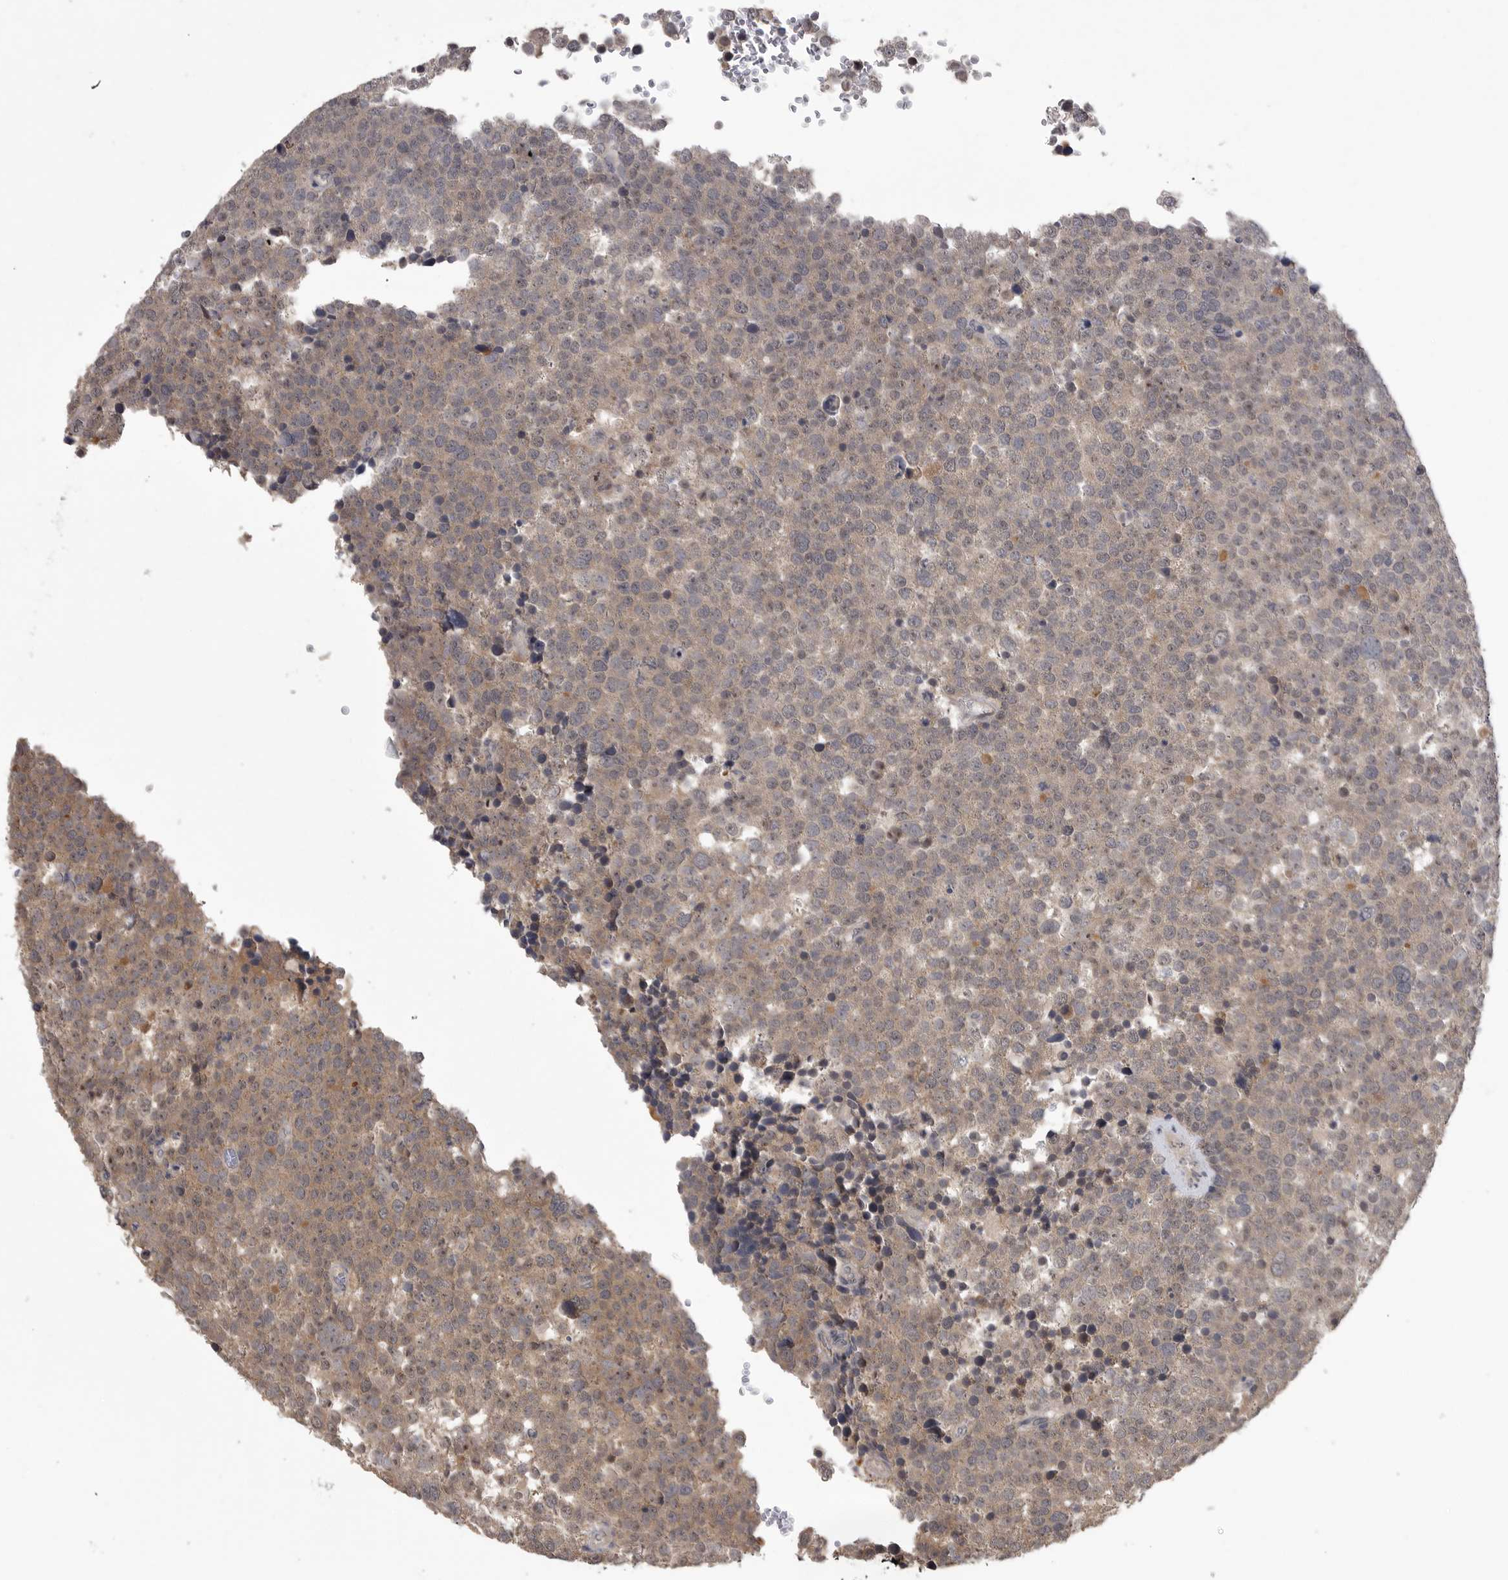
{"staining": {"intensity": "weak", "quantity": ">75%", "location": "cytoplasmic/membranous"}, "tissue": "testis cancer", "cell_type": "Tumor cells", "image_type": "cancer", "snomed": [{"axis": "morphology", "description": "Seminoma, NOS"}, {"axis": "topography", "description": "Testis"}], "caption": "High-magnification brightfield microscopy of testis seminoma stained with DAB (brown) and counterstained with hematoxylin (blue). tumor cells exhibit weak cytoplasmic/membranous staining is present in approximately>75% of cells. The staining was performed using DAB (3,3'-diaminobenzidine) to visualize the protein expression in brown, while the nuclei were stained in blue with hematoxylin (Magnification: 20x).", "gene": "ZNF114", "patient": {"sex": "male", "age": 71}}